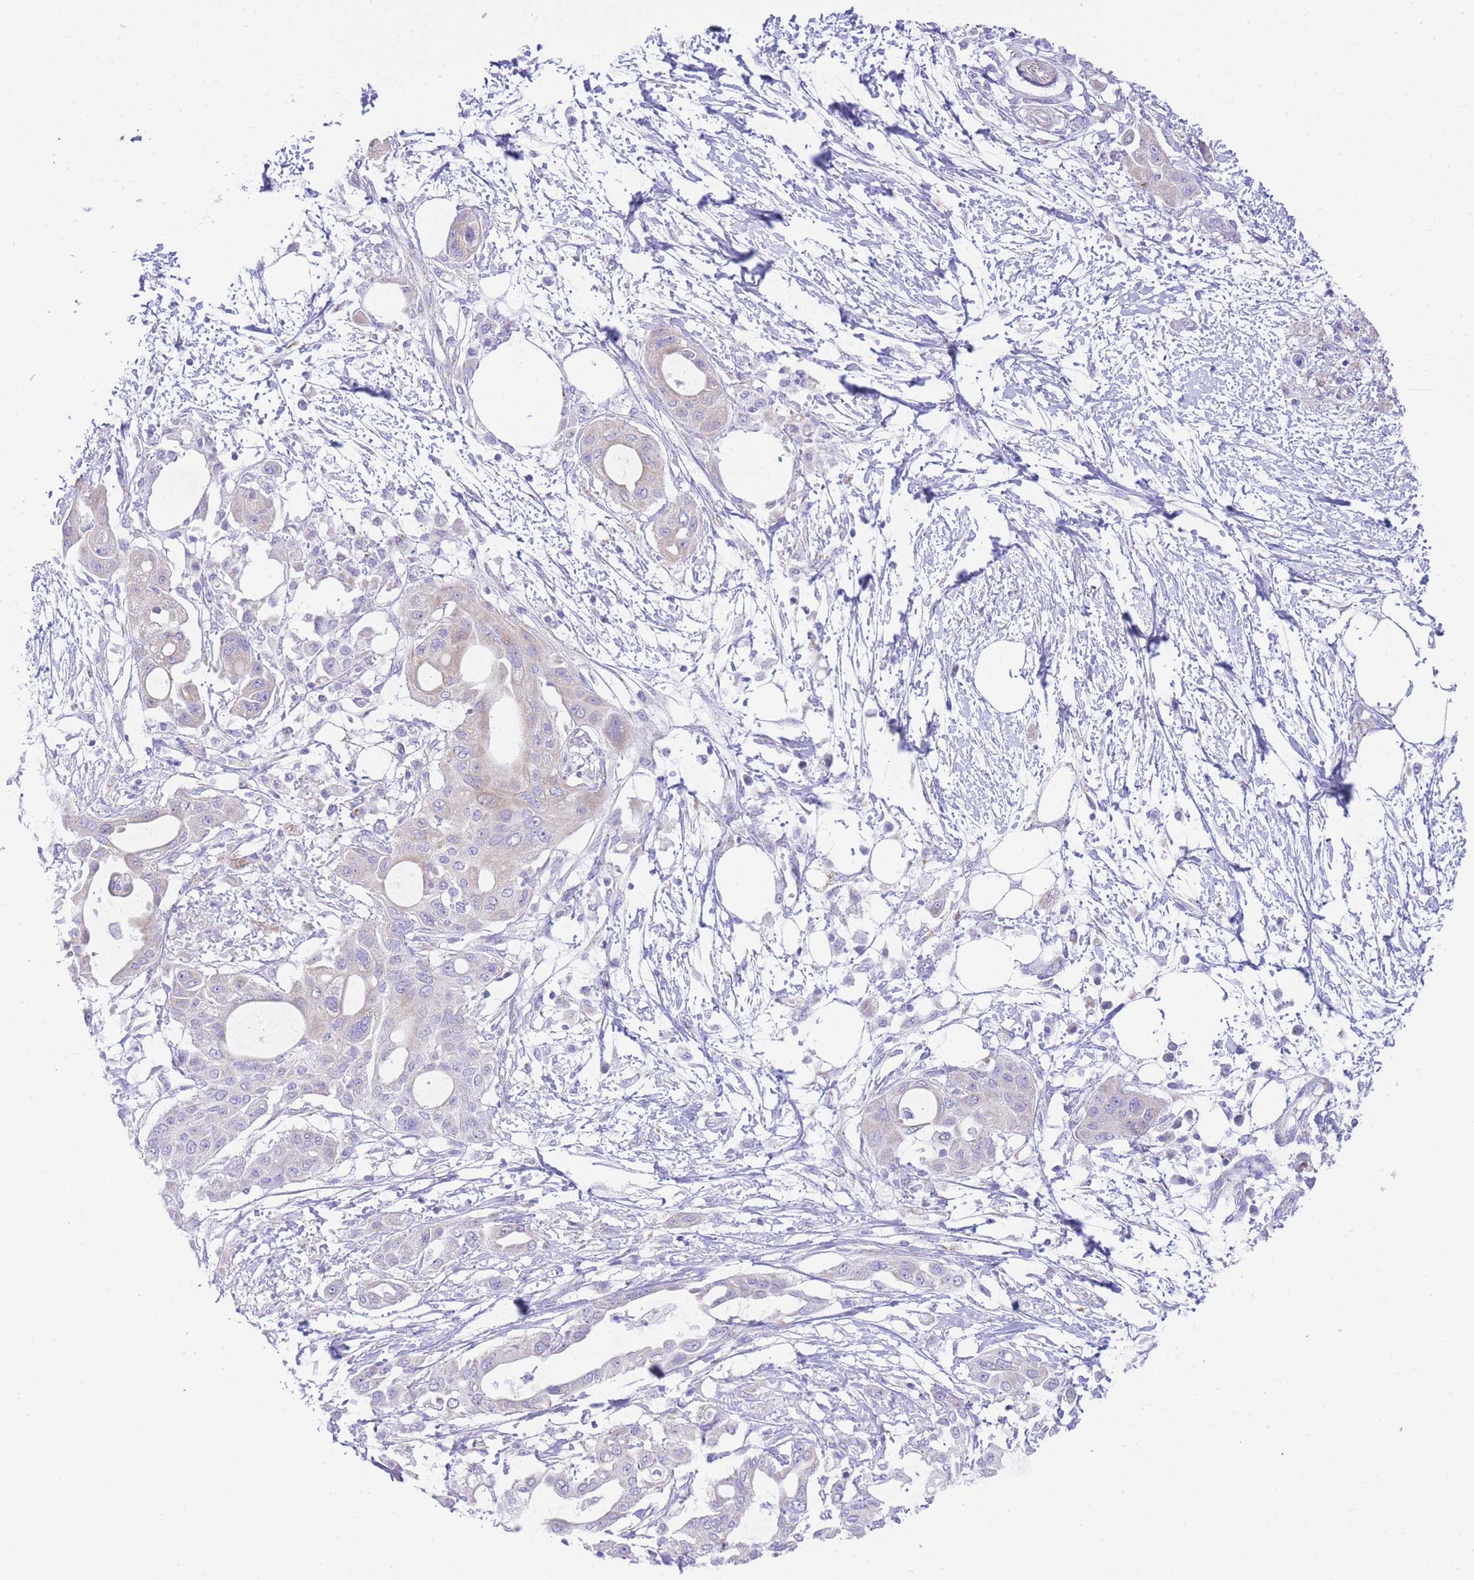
{"staining": {"intensity": "weak", "quantity": "<25%", "location": "cytoplasmic/membranous"}, "tissue": "pancreatic cancer", "cell_type": "Tumor cells", "image_type": "cancer", "snomed": [{"axis": "morphology", "description": "Adenocarcinoma, NOS"}, {"axis": "topography", "description": "Pancreas"}], "caption": "The image reveals no significant expression in tumor cells of adenocarcinoma (pancreatic).", "gene": "ACSM4", "patient": {"sex": "male", "age": 68}}